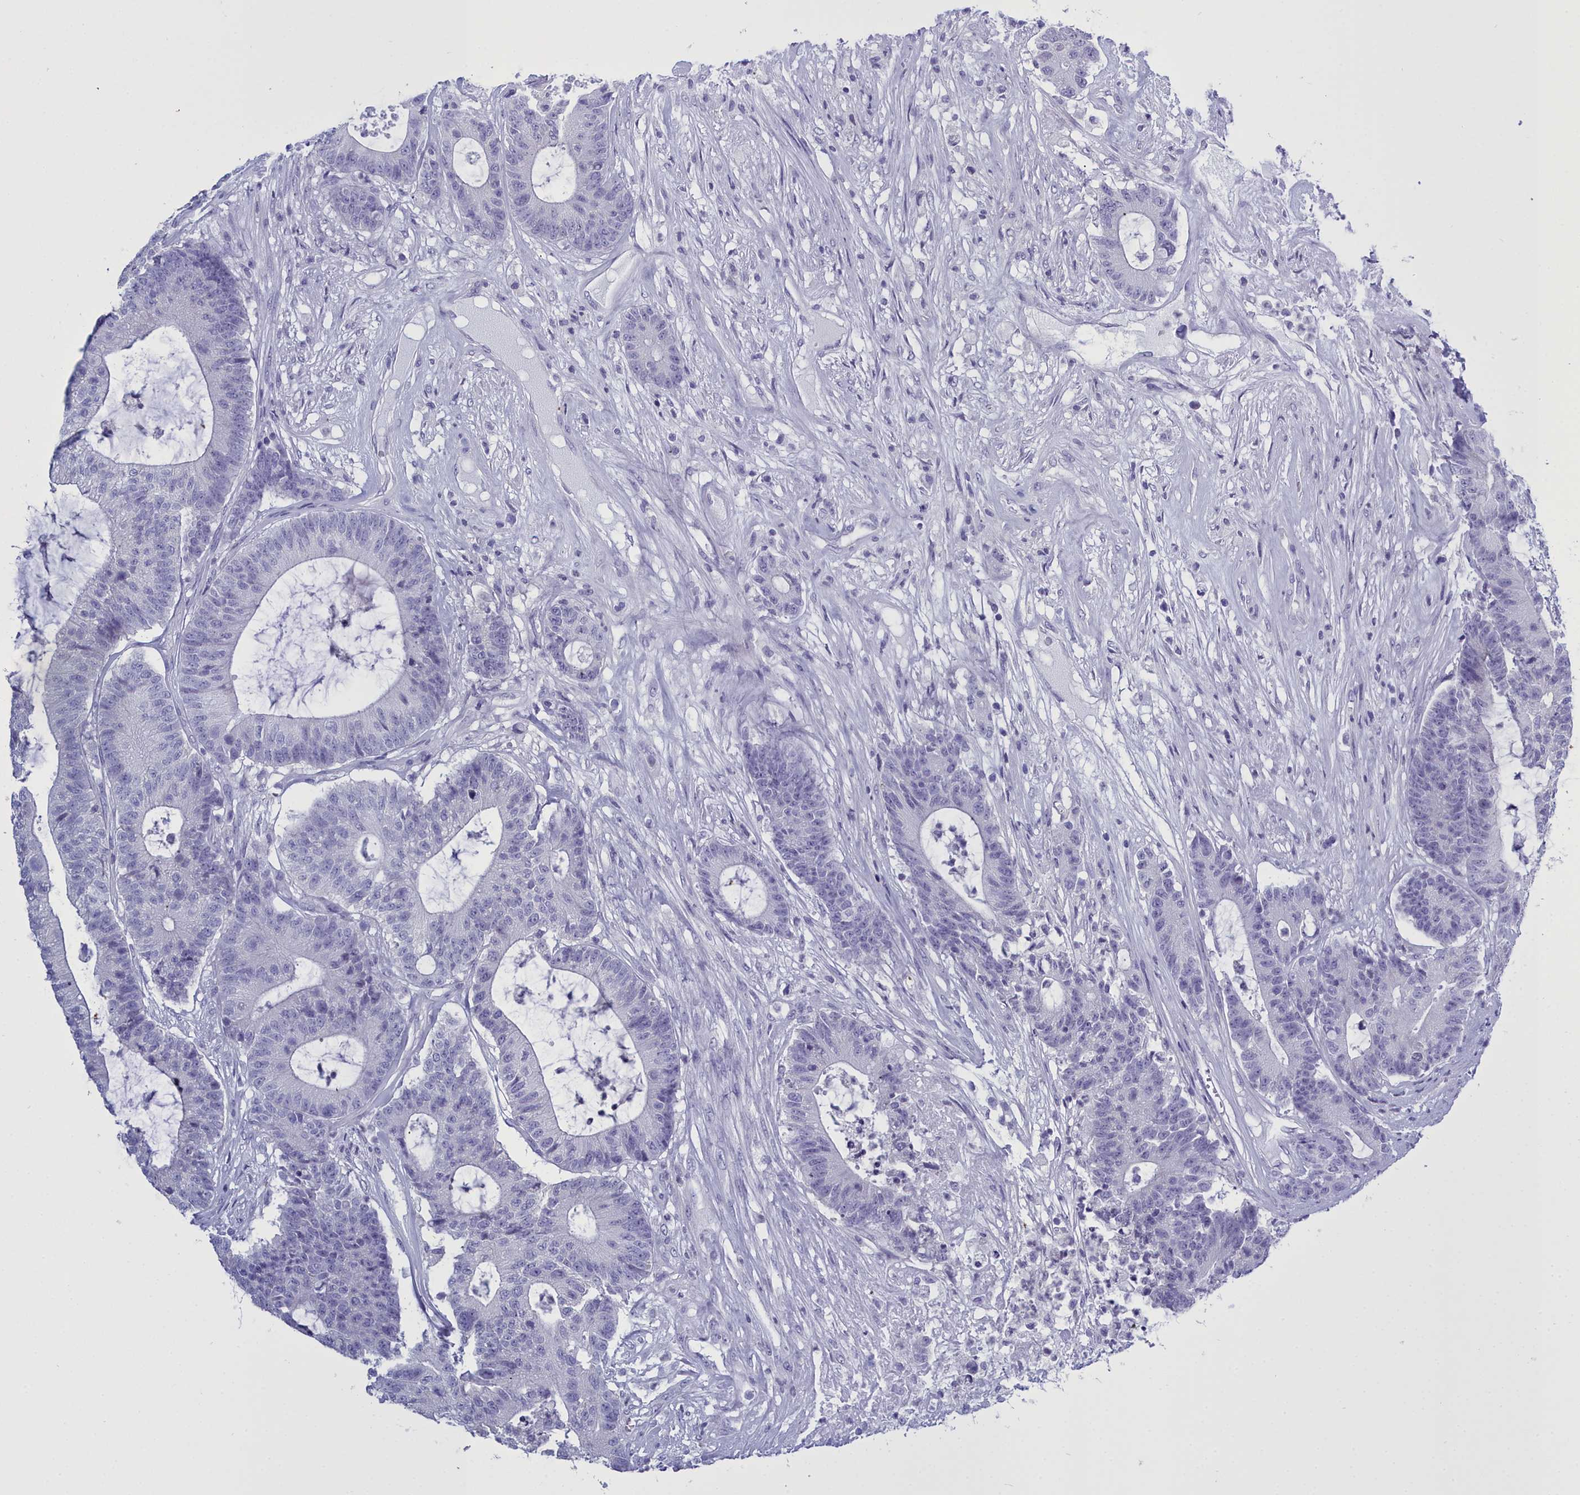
{"staining": {"intensity": "negative", "quantity": "none", "location": "none"}, "tissue": "colorectal cancer", "cell_type": "Tumor cells", "image_type": "cancer", "snomed": [{"axis": "morphology", "description": "Adenocarcinoma, NOS"}, {"axis": "topography", "description": "Colon"}], "caption": "This is an immunohistochemistry (IHC) histopathology image of colorectal cancer. There is no positivity in tumor cells.", "gene": "MAP6", "patient": {"sex": "female", "age": 84}}